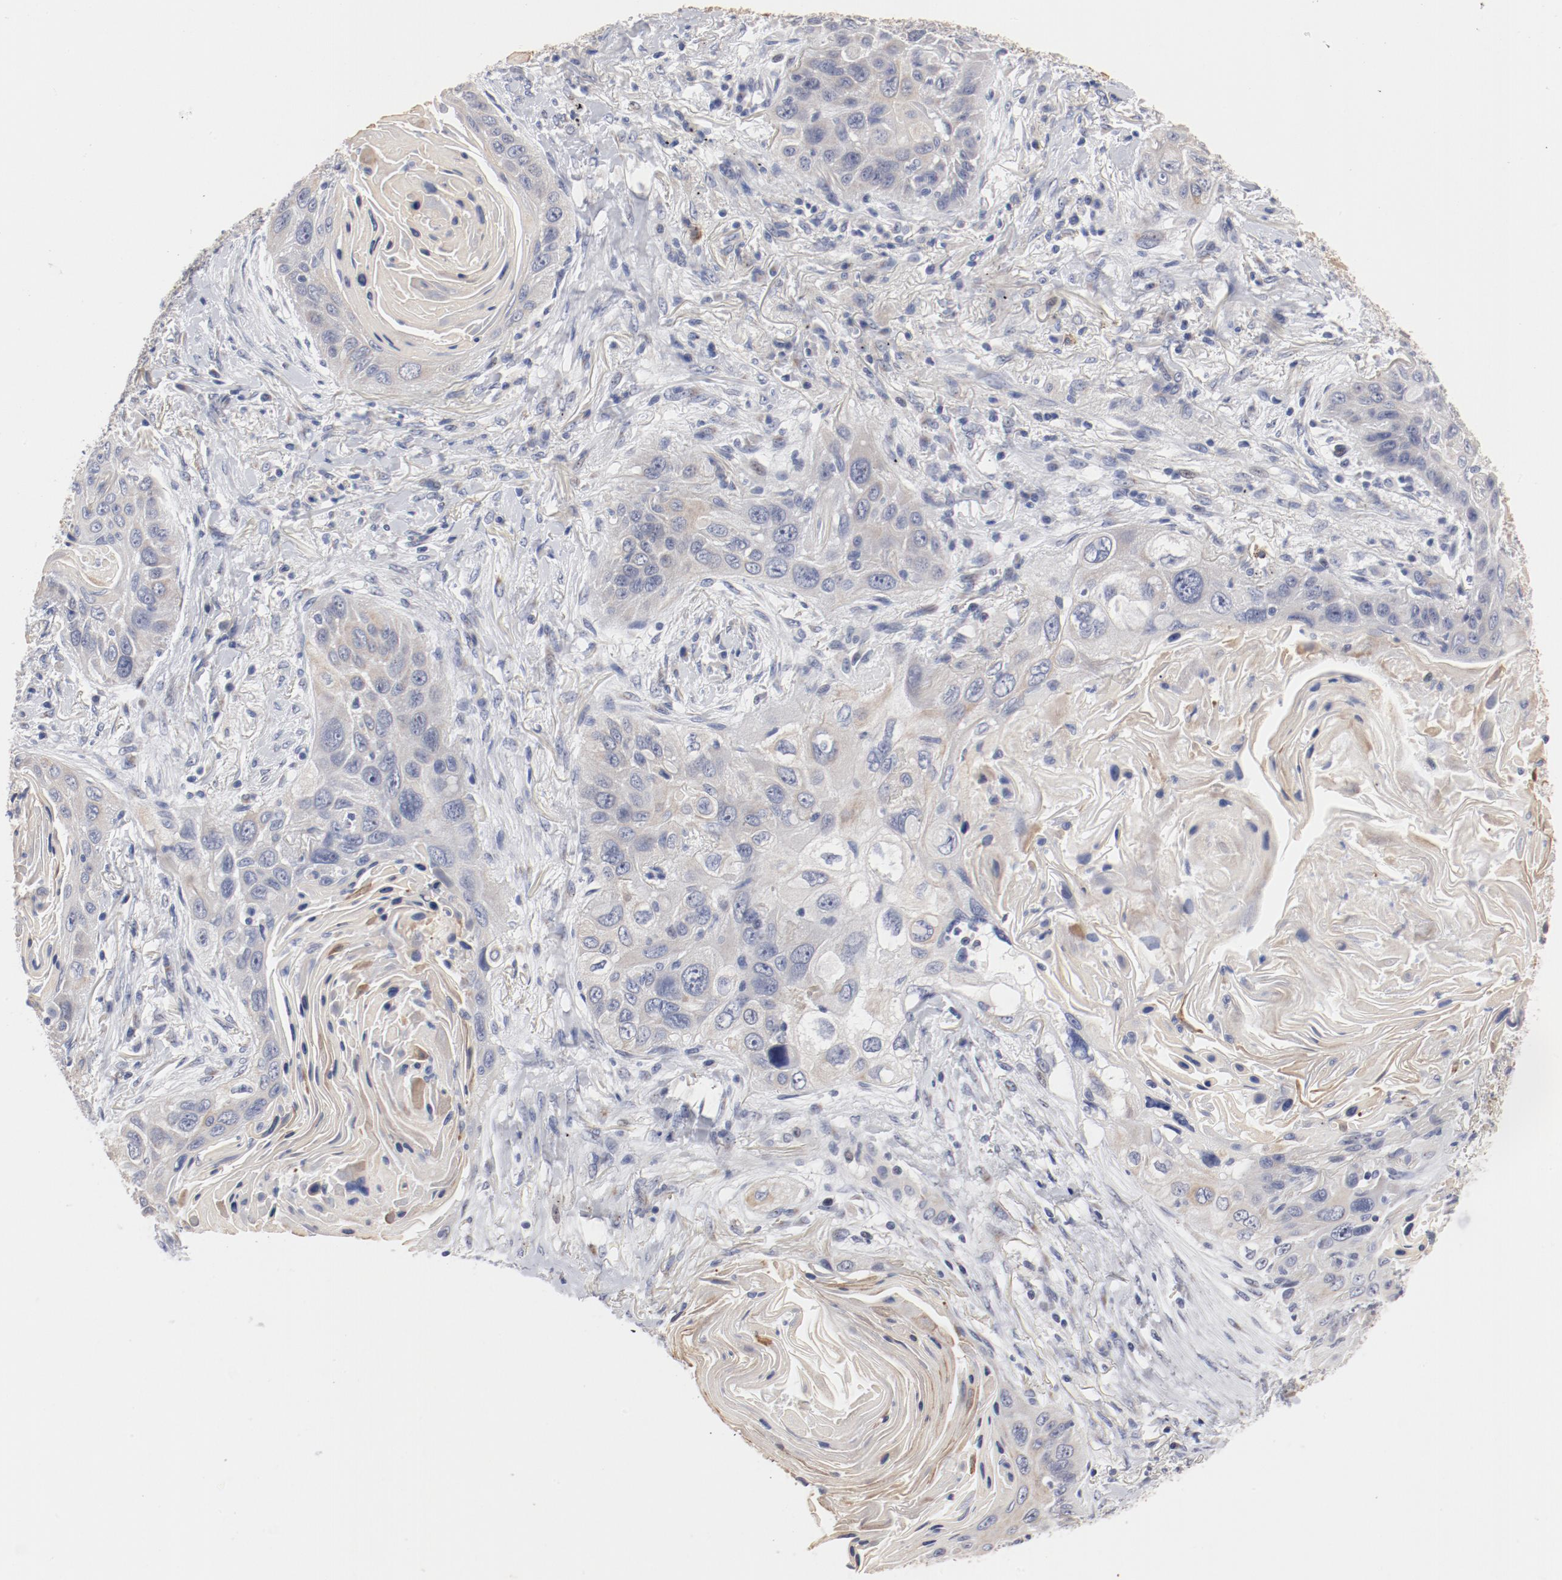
{"staining": {"intensity": "weak", "quantity": "25%-75%", "location": "cytoplasmic/membranous"}, "tissue": "lung cancer", "cell_type": "Tumor cells", "image_type": "cancer", "snomed": [{"axis": "morphology", "description": "Squamous cell carcinoma, NOS"}, {"axis": "topography", "description": "Lung"}], "caption": "IHC staining of lung cancer, which demonstrates low levels of weak cytoplasmic/membranous expression in about 25%-75% of tumor cells indicating weak cytoplasmic/membranous protein staining. The staining was performed using DAB (brown) for protein detection and nuclei were counterstained in hematoxylin (blue).", "gene": "GPR143", "patient": {"sex": "female", "age": 67}}